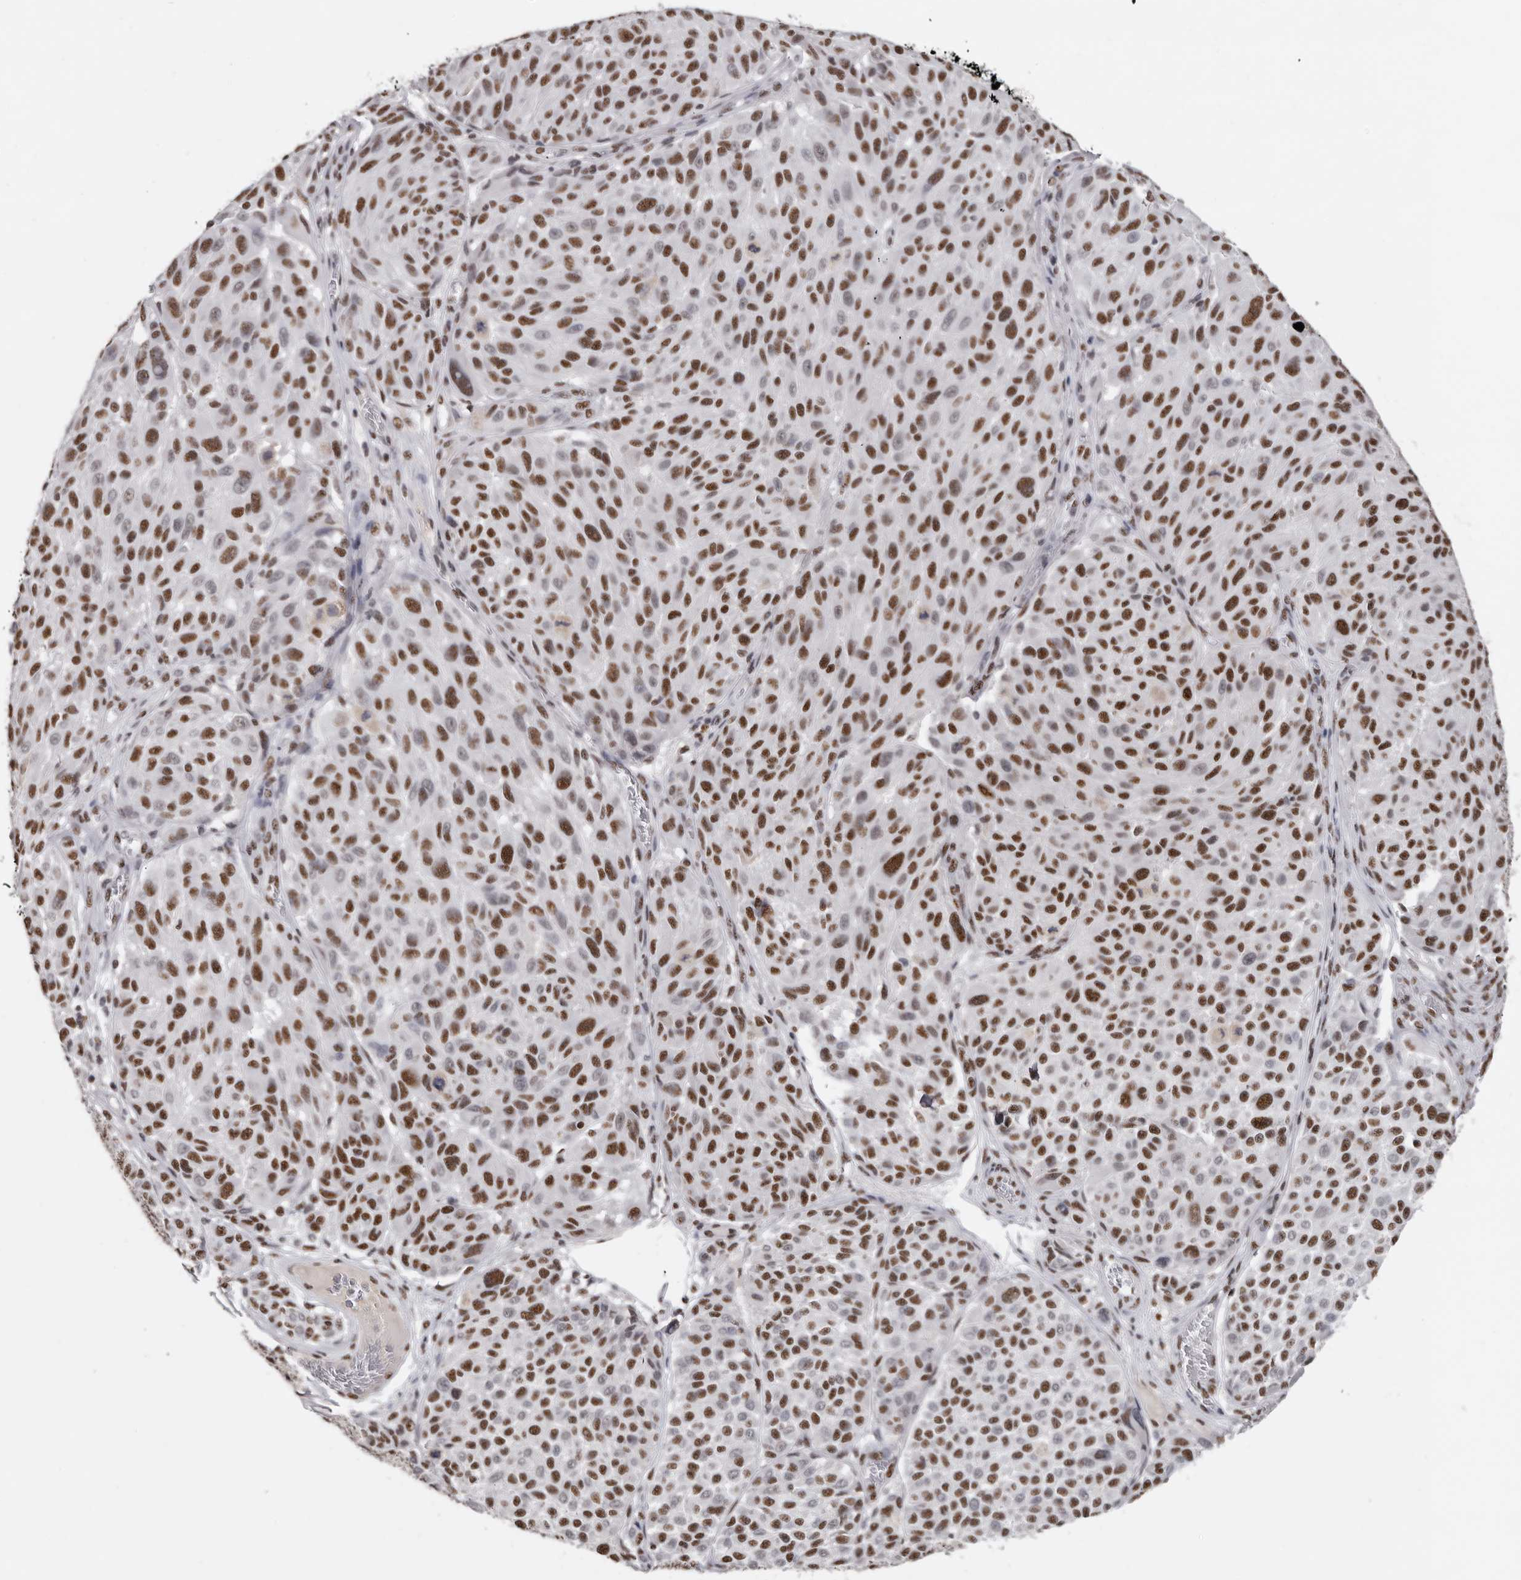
{"staining": {"intensity": "strong", "quantity": ">75%", "location": "nuclear"}, "tissue": "melanoma", "cell_type": "Tumor cells", "image_type": "cancer", "snomed": [{"axis": "morphology", "description": "Malignant melanoma, NOS"}, {"axis": "topography", "description": "Skin"}], "caption": "Immunohistochemical staining of malignant melanoma displays high levels of strong nuclear positivity in approximately >75% of tumor cells.", "gene": "SCAF4", "patient": {"sex": "male", "age": 83}}